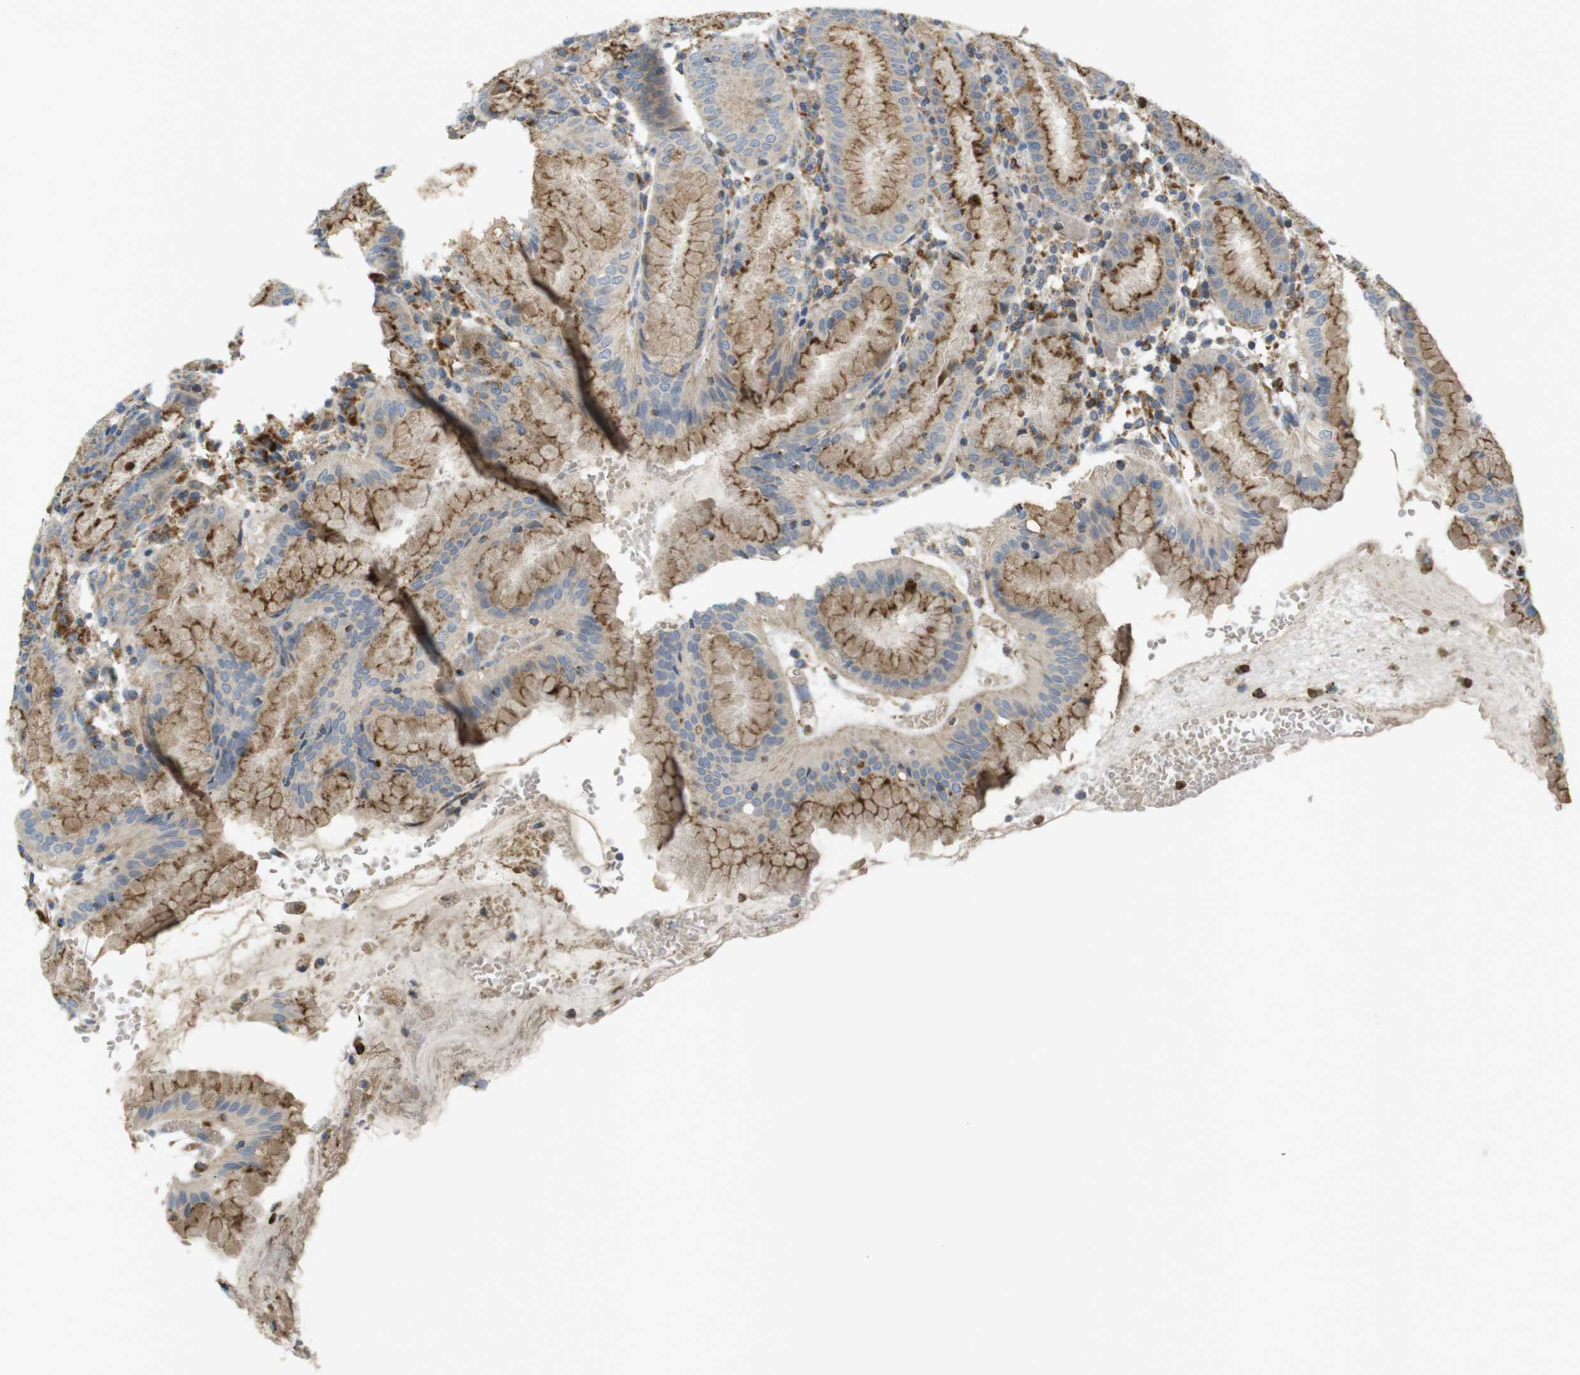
{"staining": {"intensity": "moderate", "quantity": ">75%", "location": "cytoplasmic/membranous"}, "tissue": "stomach", "cell_type": "Glandular cells", "image_type": "normal", "snomed": [{"axis": "morphology", "description": "Normal tissue, NOS"}, {"axis": "topography", "description": "Stomach"}, {"axis": "topography", "description": "Stomach, lower"}], "caption": "Immunohistochemistry staining of benign stomach, which reveals medium levels of moderate cytoplasmic/membranous expression in approximately >75% of glandular cells indicating moderate cytoplasmic/membranous protein staining. The staining was performed using DAB (brown) for protein detection and nuclei were counterstained in hematoxylin (blue).", "gene": "LAMP1", "patient": {"sex": "female", "age": 75}}